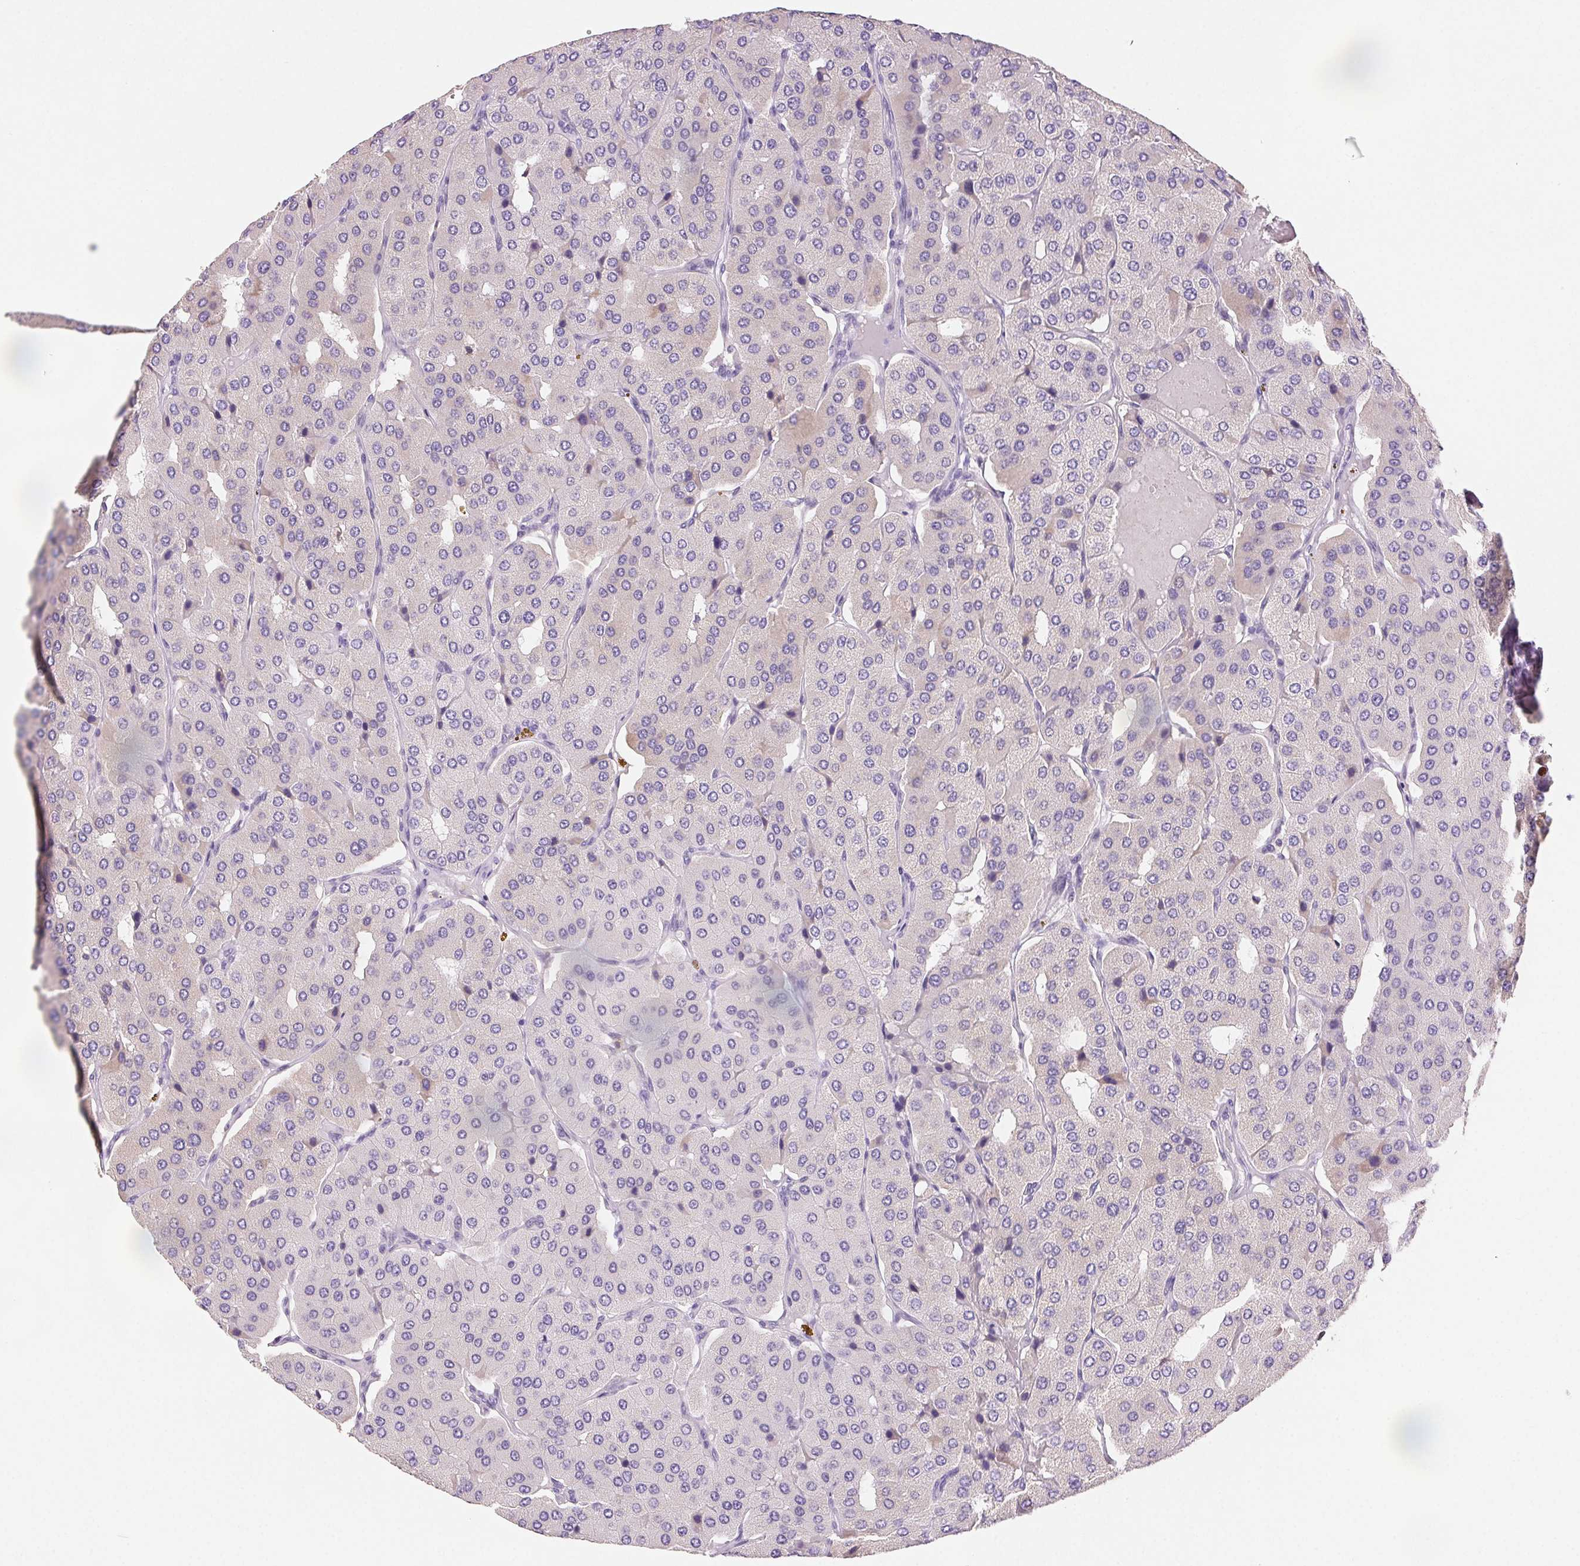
{"staining": {"intensity": "negative", "quantity": "none", "location": "none"}, "tissue": "parathyroid gland", "cell_type": "Glandular cells", "image_type": "normal", "snomed": [{"axis": "morphology", "description": "Normal tissue, NOS"}, {"axis": "morphology", "description": "Adenoma, NOS"}, {"axis": "topography", "description": "Parathyroid gland"}], "caption": "Immunohistochemistry (IHC) histopathology image of unremarkable parathyroid gland stained for a protein (brown), which shows no staining in glandular cells.", "gene": "ARHGAP11B", "patient": {"sex": "female", "age": 86}}